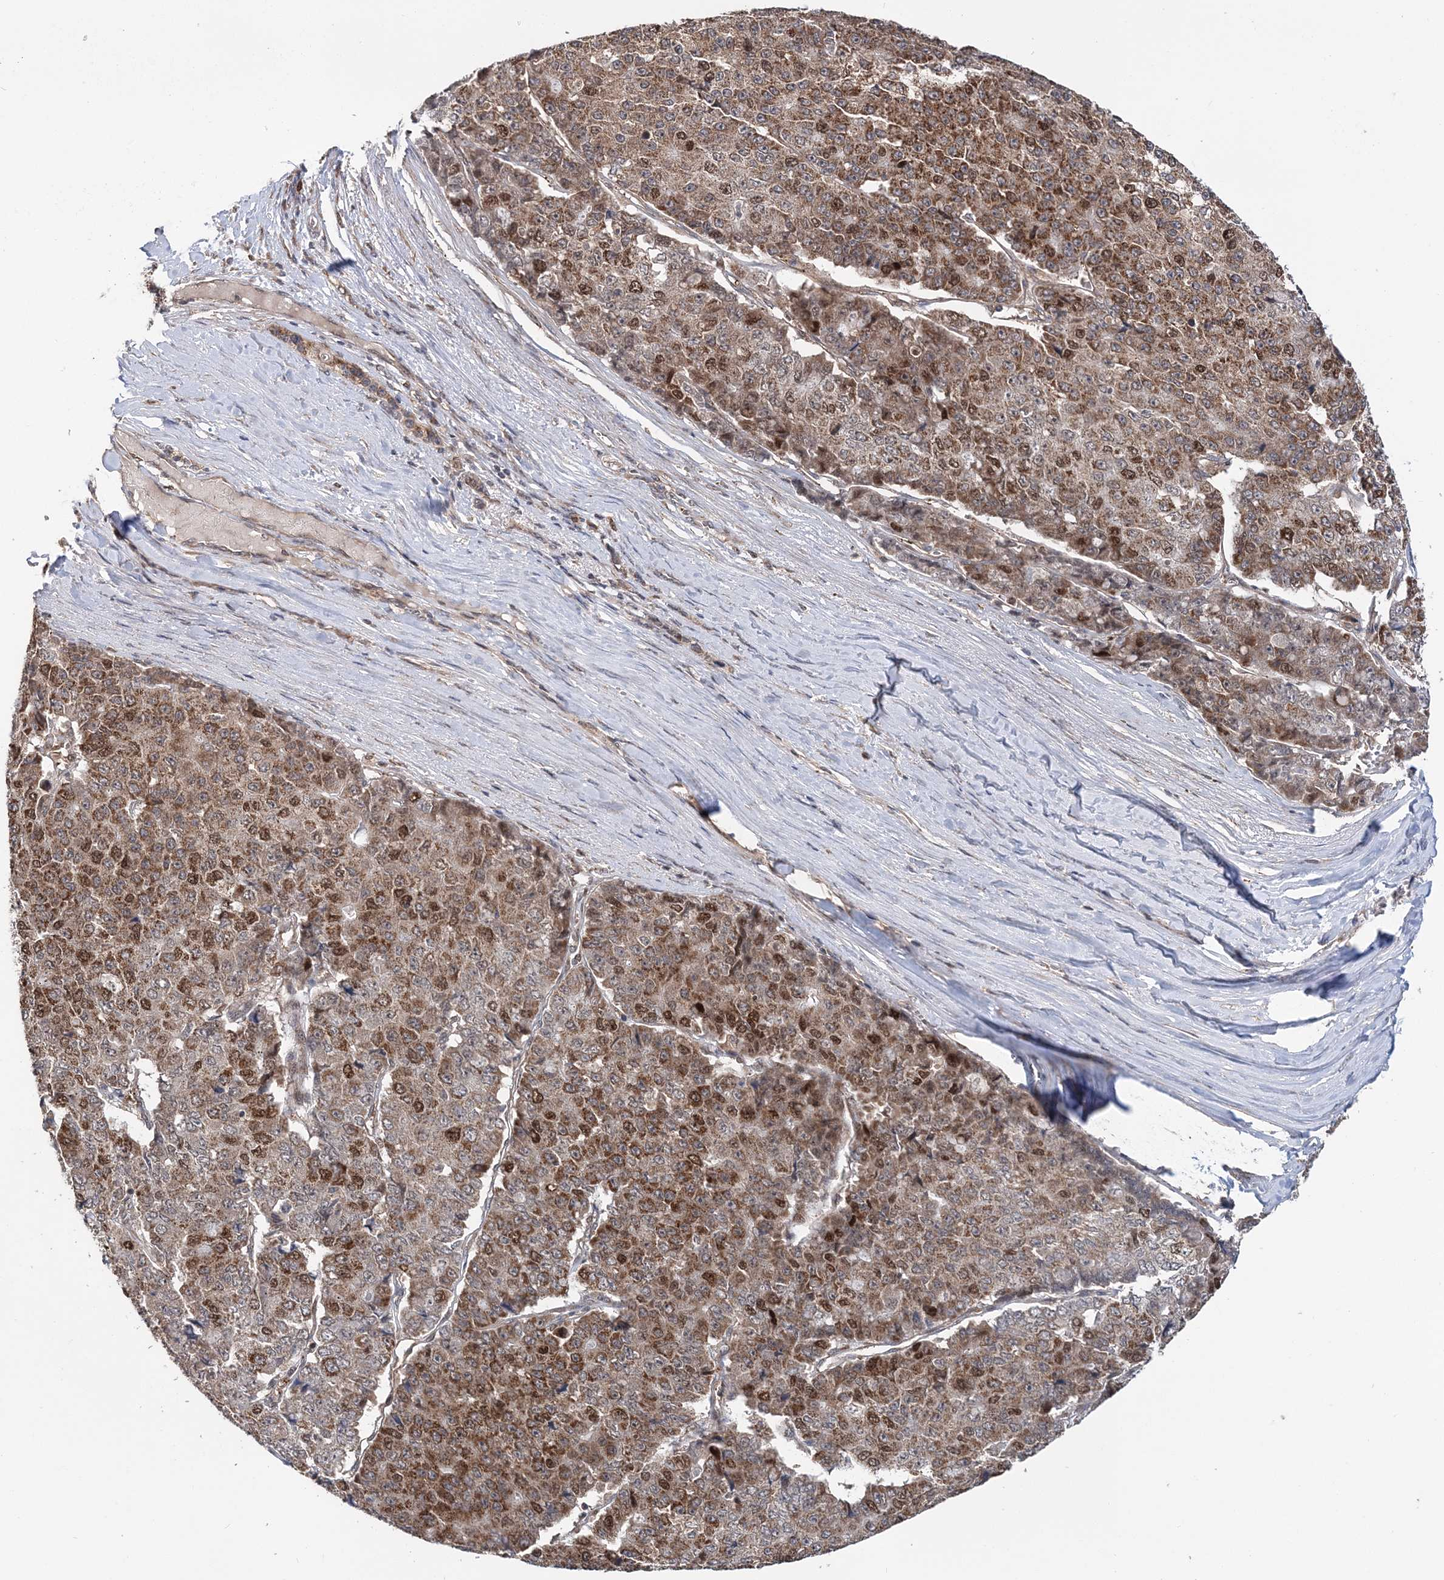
{"staining": {"intensity": "moderate", "quantity": ">75%", "location": "cytoplasmic/membranous,nuclear"}, "tissue": "pancreatic cancer", "cell_type": "Tumor cells", "image_type": "cancer", "snomed": [{"axis": "morphology", "description": "Adenocarcinoma, NOS"}, {"axis": "topography", "description": "Pancreas"}], "caption": "IHC histopathology image of human pancreatic cancer stained for a protein (brown), which displays medium levels of moderate cytoplasmic/membranous and nuclear staining in about >75% of tumor cells.", "gene": "KIF4A", "patient": {"sex": "male", "age": 50}}